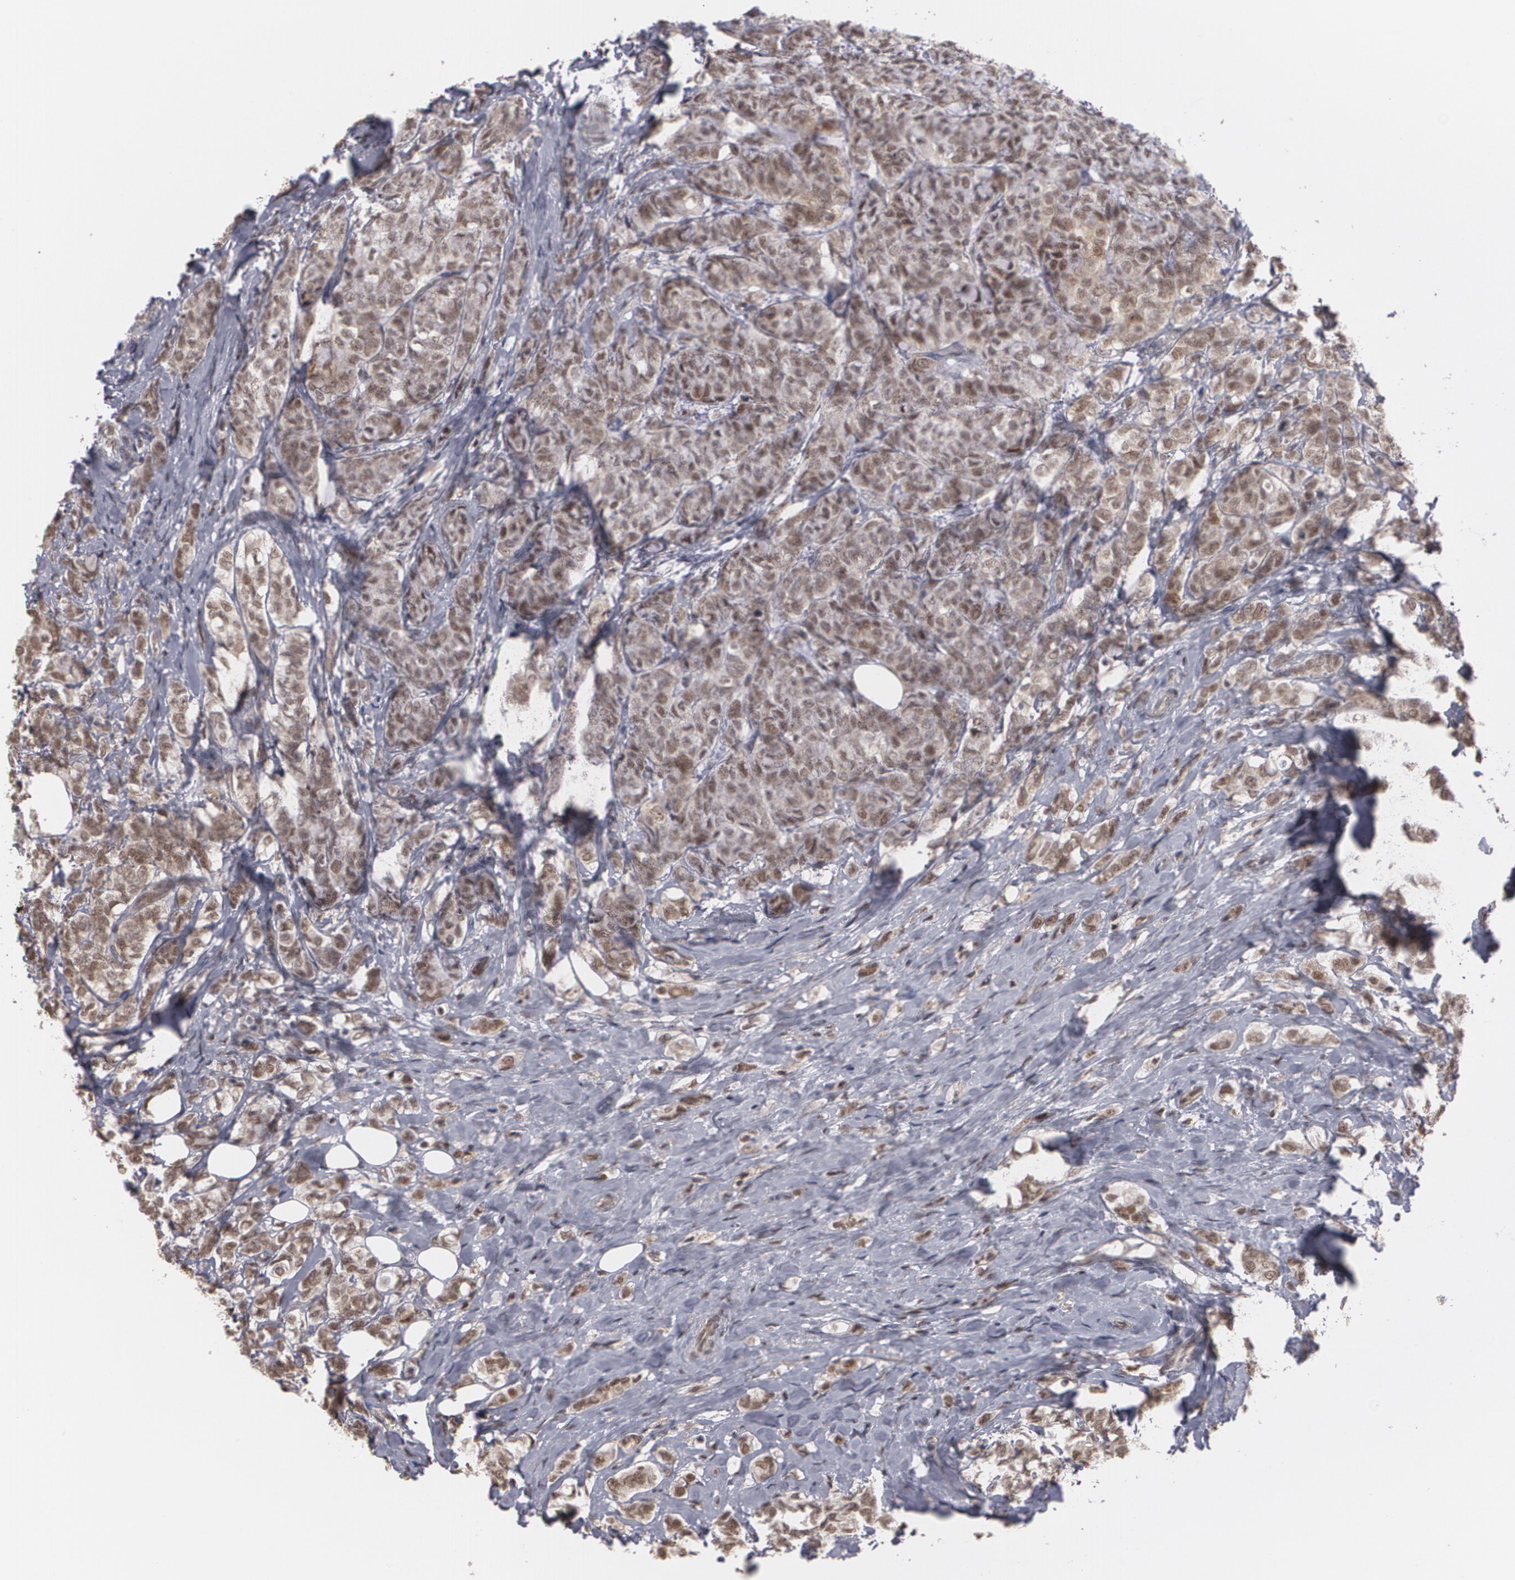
{"staining": {"intensity": "moderate", "quantity": ">75%", "location": "nuclear"}, "tissue": "breast cancer", "cell_type": "Tumor cells", "image_type": "cancer", "snomed": [{"axis": "morphology", "description": "Lobular carcinoma"}, {"axis": "topography", "description": "Breast"}], "caption": "The immunohistochemical stain shows moderate nuclear expression in tumor cells of lobular carcinoma (breast) tissue.", "gene": "ZNF75A", "patient": {"sex": "female", "age": 60}}